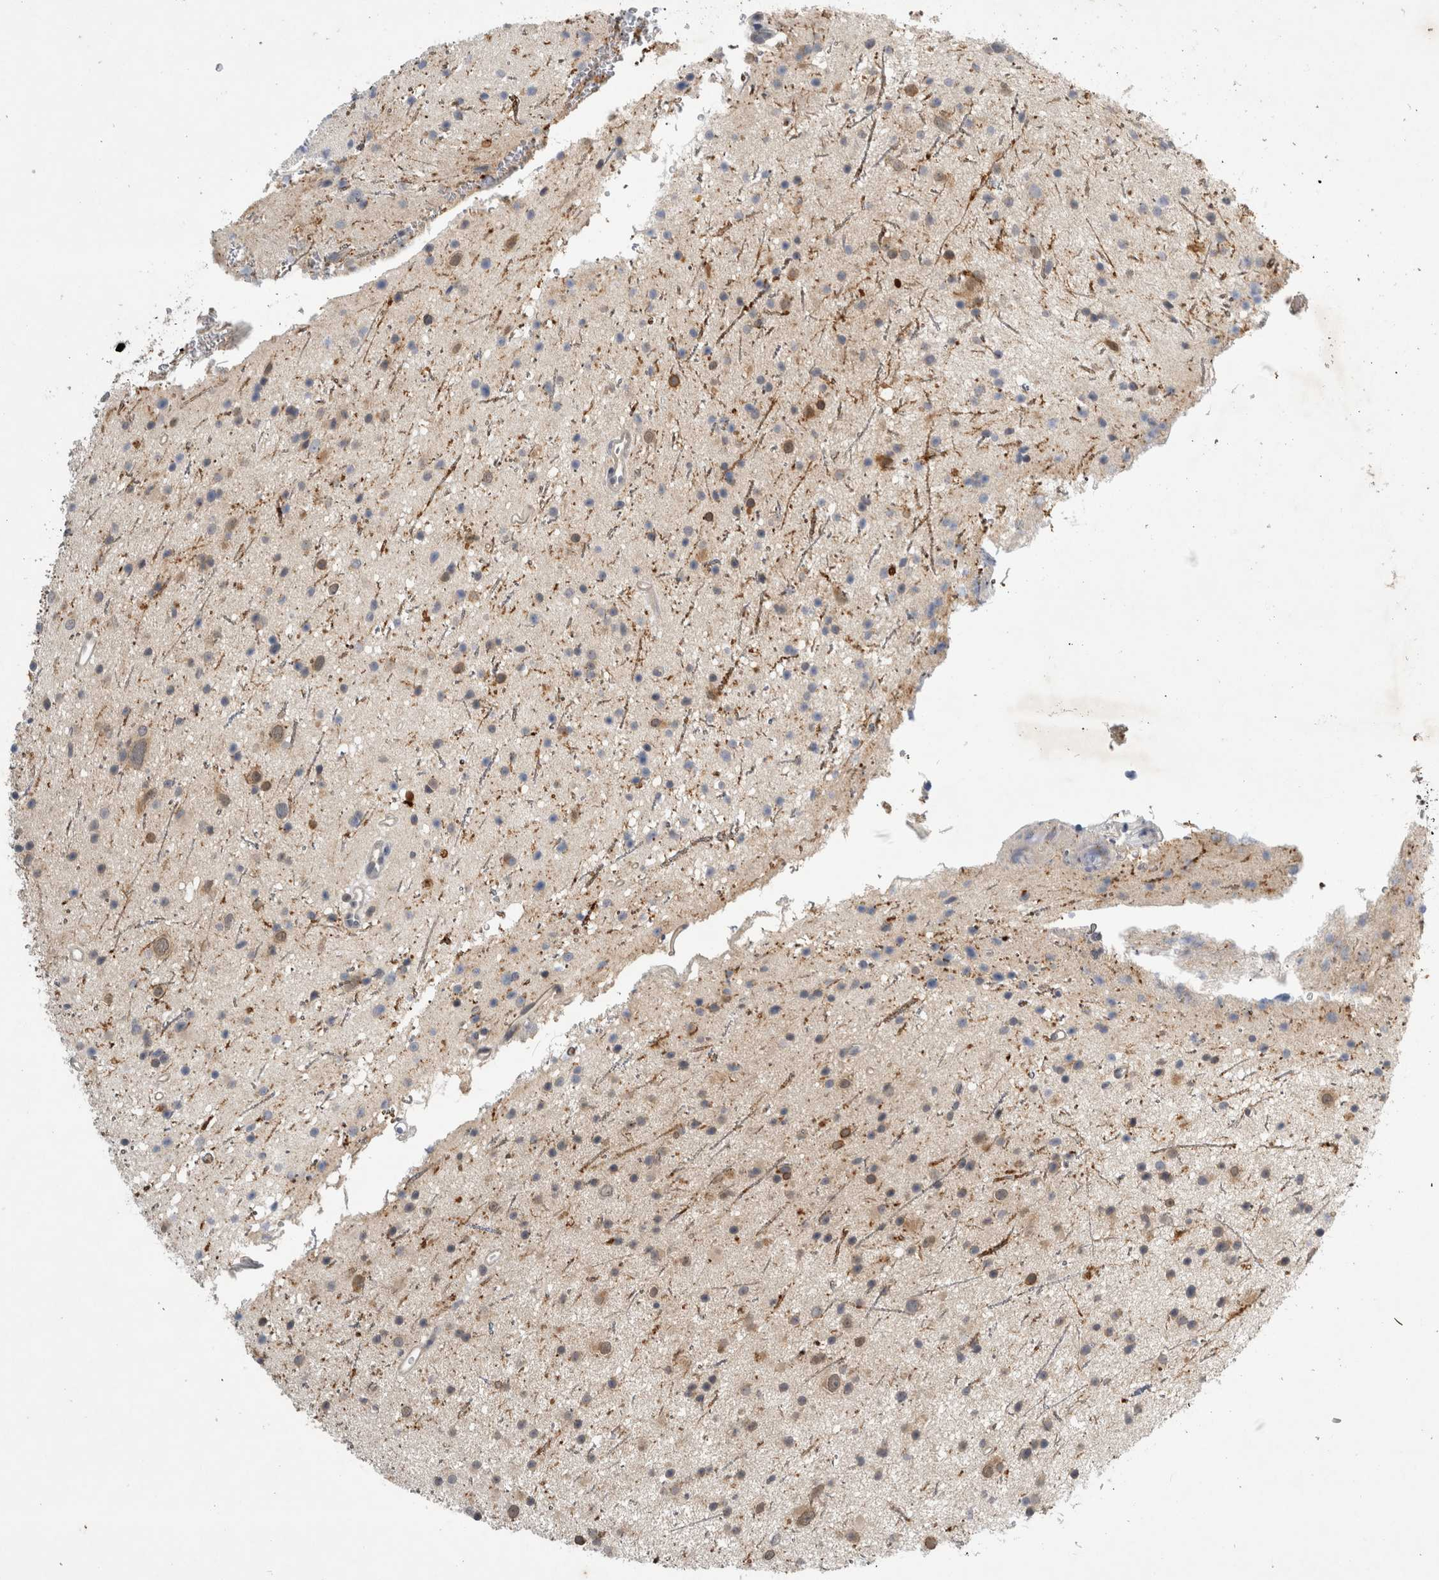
{"staining": {"intensity": "weak", "quantity": "<25%", "location": "cytoplasmic/membranous"}, "tissue": "glioma", "cell_type": "Tumor cells", "image_type": "cancer", "snomed": [{"axis": "morphology", "description": "Glioma, malignant, Low grade"}, {"axis": "topography", "description": "Cerebral cortex"}], "caption": "Tumor cells show no significant expression in glioma.", "gene": "AASDHPPT", "patient": {"sex": "female", "age": 39}}